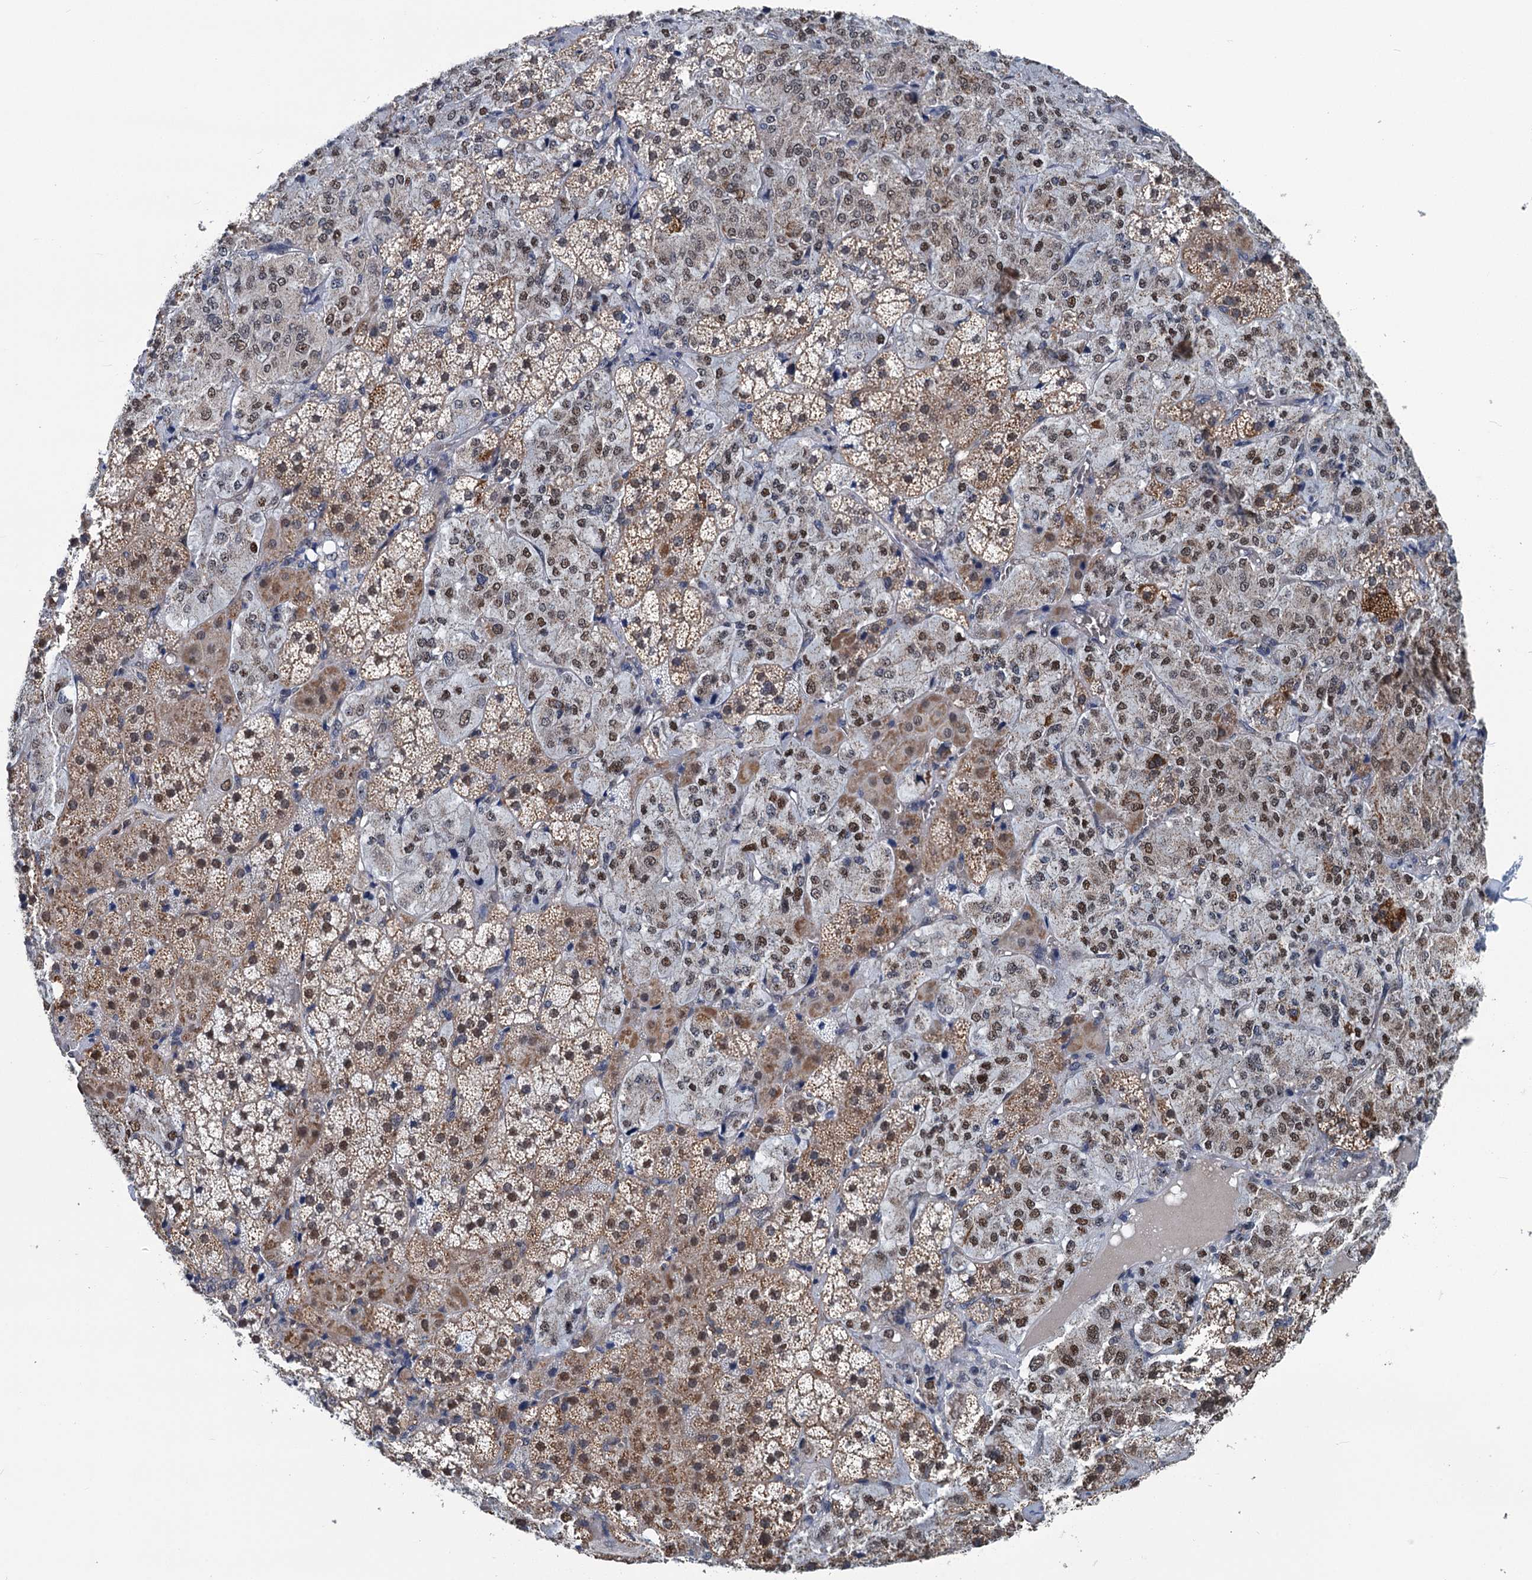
{"staining": {"intensity": "moderate", "quantity": ">75%", "location": "cytoplasmic/membranous,nuclear"}, "tissue": "adrenal gland", "cell_type": "Glandular cells", "image_type": "normal", "snomed": [{"axis": "morphology", "description": "Normal tissue, NOS"}, {"axis": "topography", "description": "Adrenal gland"}], "caption": "Benign adrenal gland exhibits moderate cytoplasmic/membranous,nuclear expression in approximately >75% of glandular cells, visualized by immunohistochemistry.", "gene": "MORN3", "patient": {"sex": "female", "age": 44}}